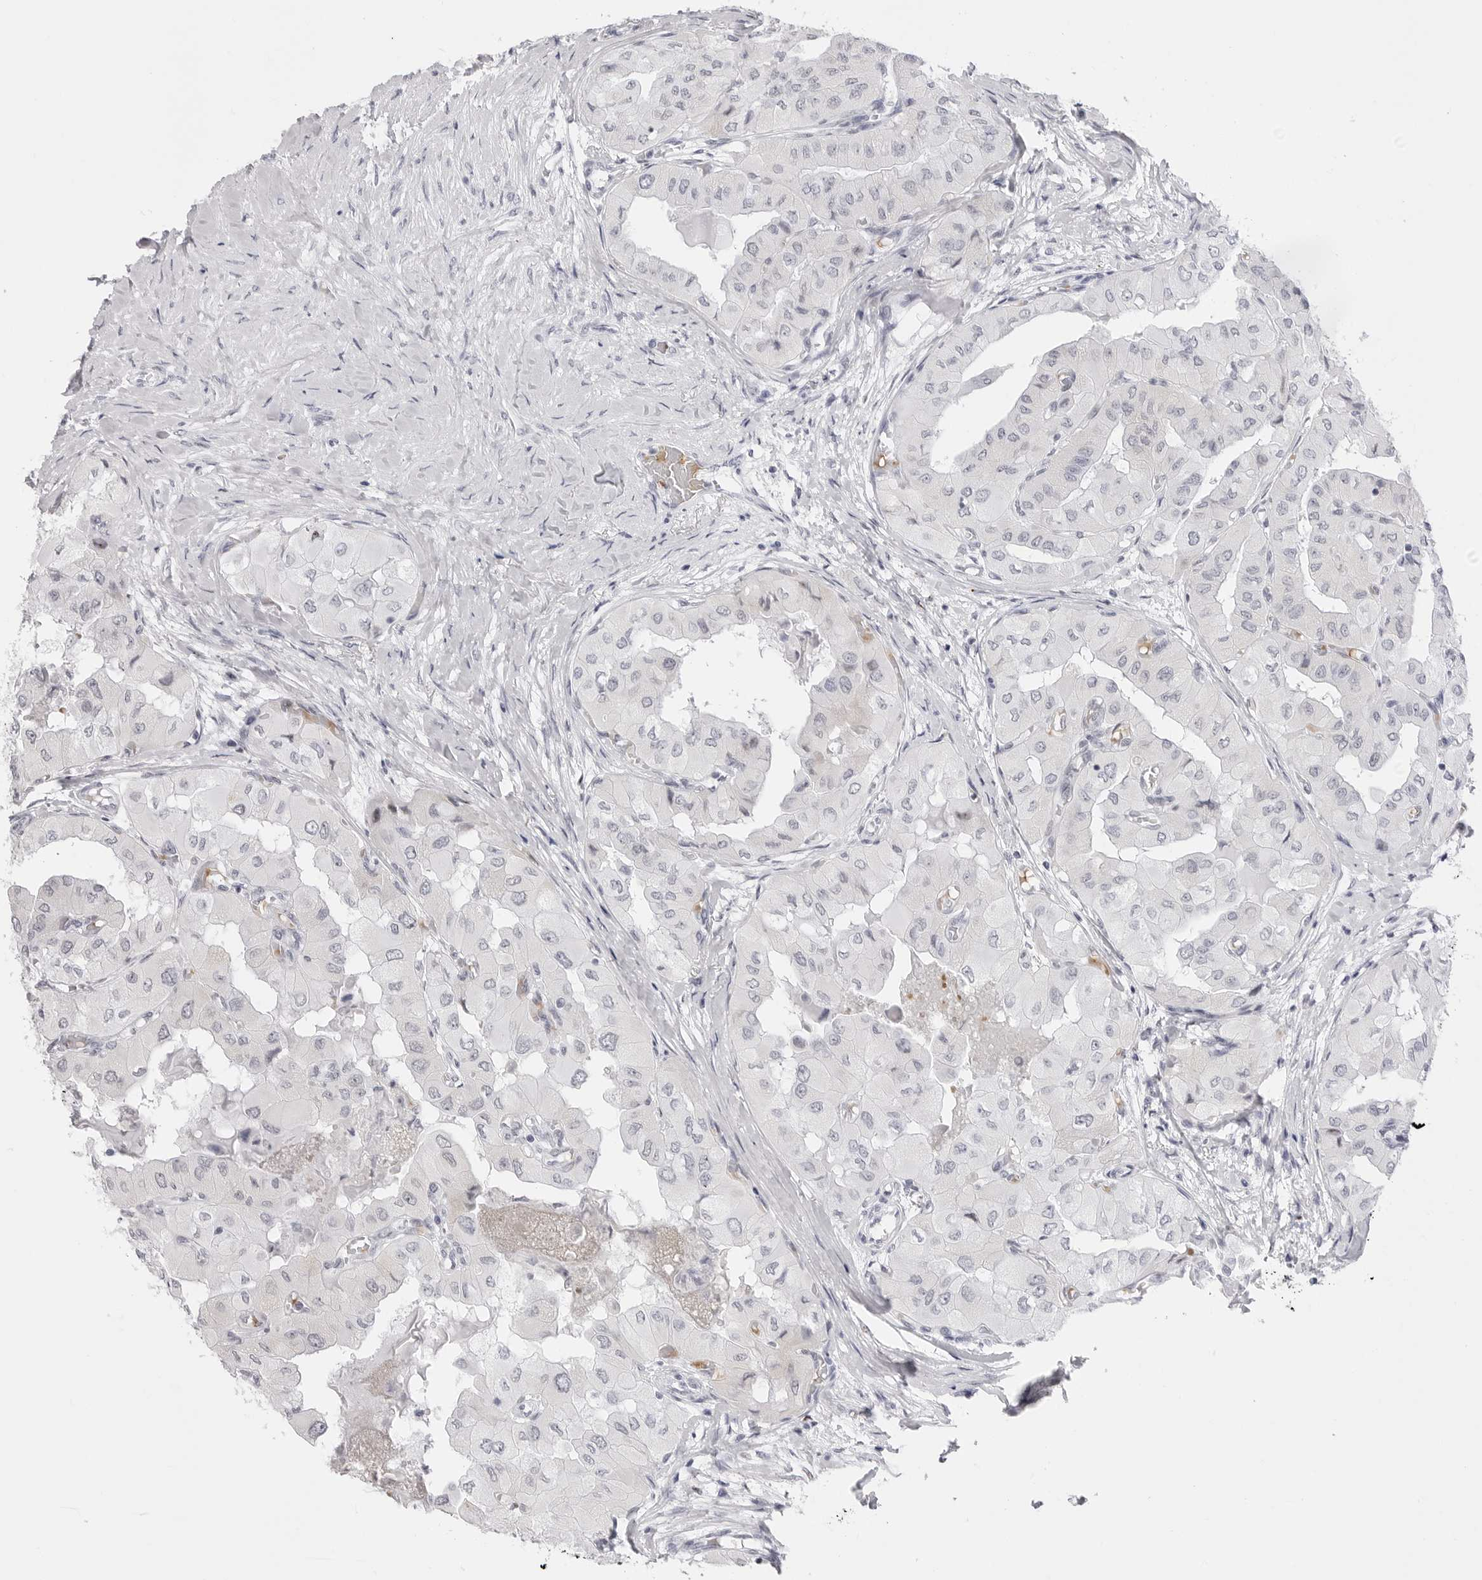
{"staining": {"intensity": "negative", "quantity": "none", "location": "none"}, "tissue": "thyroid cancer", "cell_type": "Tumor cells", "image_type": "cancer", "snomed": [{"axis": "morphology", "description": "Papillary adenocarcinoma, NOS"}, {"axis": "topography", "description": "Thyroid gland"}], "caption": "DAB (3,3'-diaminobenzidine) immunohistochemical staining of thyroid papillary adenocarcinoma reveals no significant expression in tumor cells.", "gene": "TSSK1B", "patient": {"sex": "female", "age": 59}}